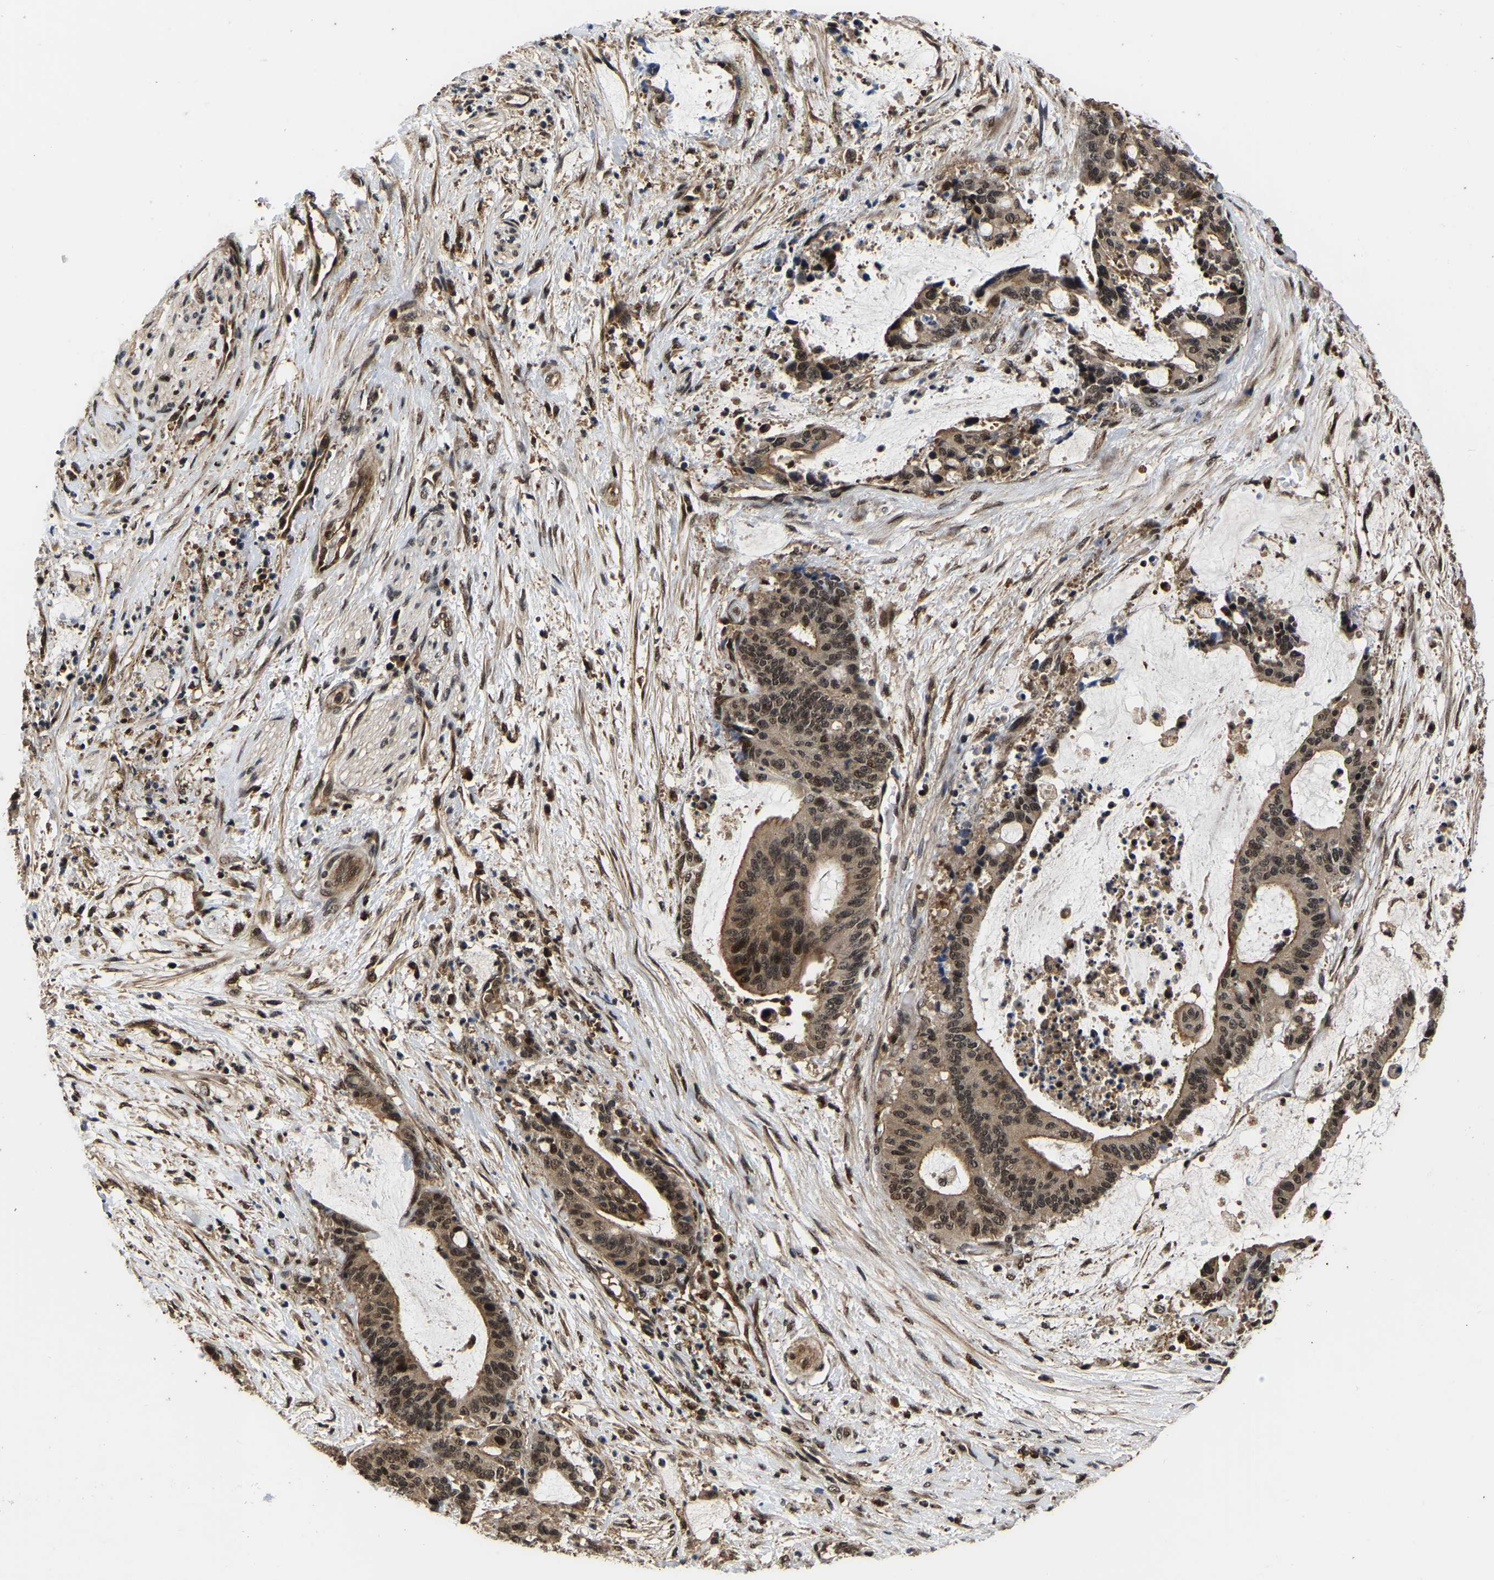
{"staining": {"intensity": "strong", "quantity": ">75%", "location": "cytoplasmic/membranous,nuclear"}, "tissue": "liver cancer", "cell_type": "Tumor cells", "image_type": "cancer", "snomed": [{"axis": "morphology", "description": "Normal tissue, NOS"}, {"axis": "morphology", "description": "Cholangiocarcinoma"}, {"axis": "topography", "description": "Liver"}, {"axis": "topography", "description": "Peripheral nerve tissue"}], "caption": "Human cholangiocarcinoma (liver) stained with a protein marker exhibits strong staining in tumor cells.", "gene": "CIAO1", "patient": {"sex": "female", "age": 73}}